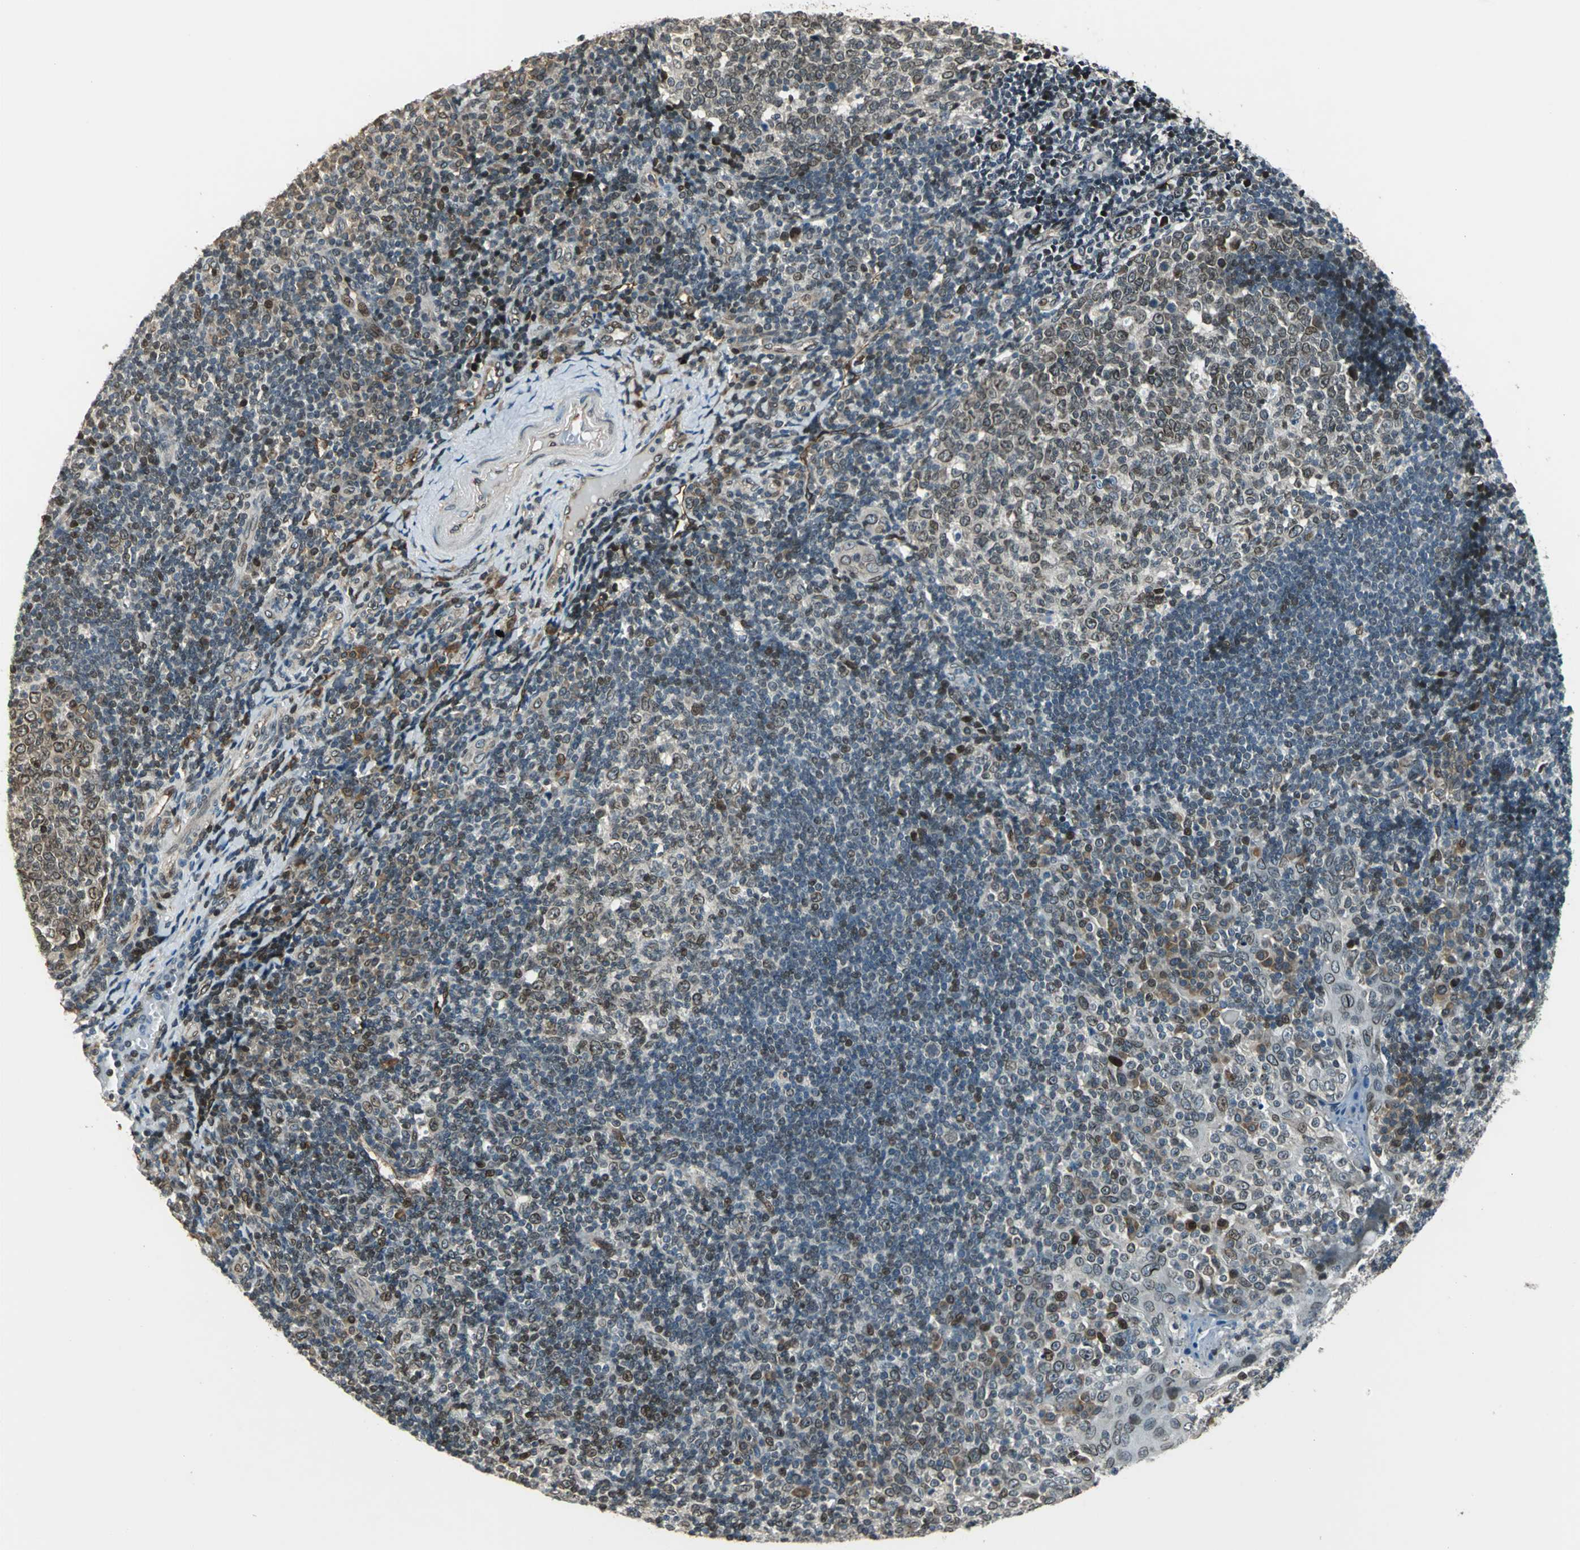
{"staining": {"intensity": "moderate", "quantity": "25%-75%", "location": "nuclear"}, "tissue": "tonsil", "cell_type": "Germinal center cells", "image_type": "normal", "snomed": [{"axis": "morphology", "description": "Normal tissue, NOS"}, {"axis": "topography", "description": "Tonsil"}], "caption": "Immunohistochemical staining of benign tonsil shows 25%-75% levels of moderate nuclear protein expression in about 25%-75% of germinal center cells.", "gene": "BRIP1", "patient": {"sex": "female", "age": 40}}